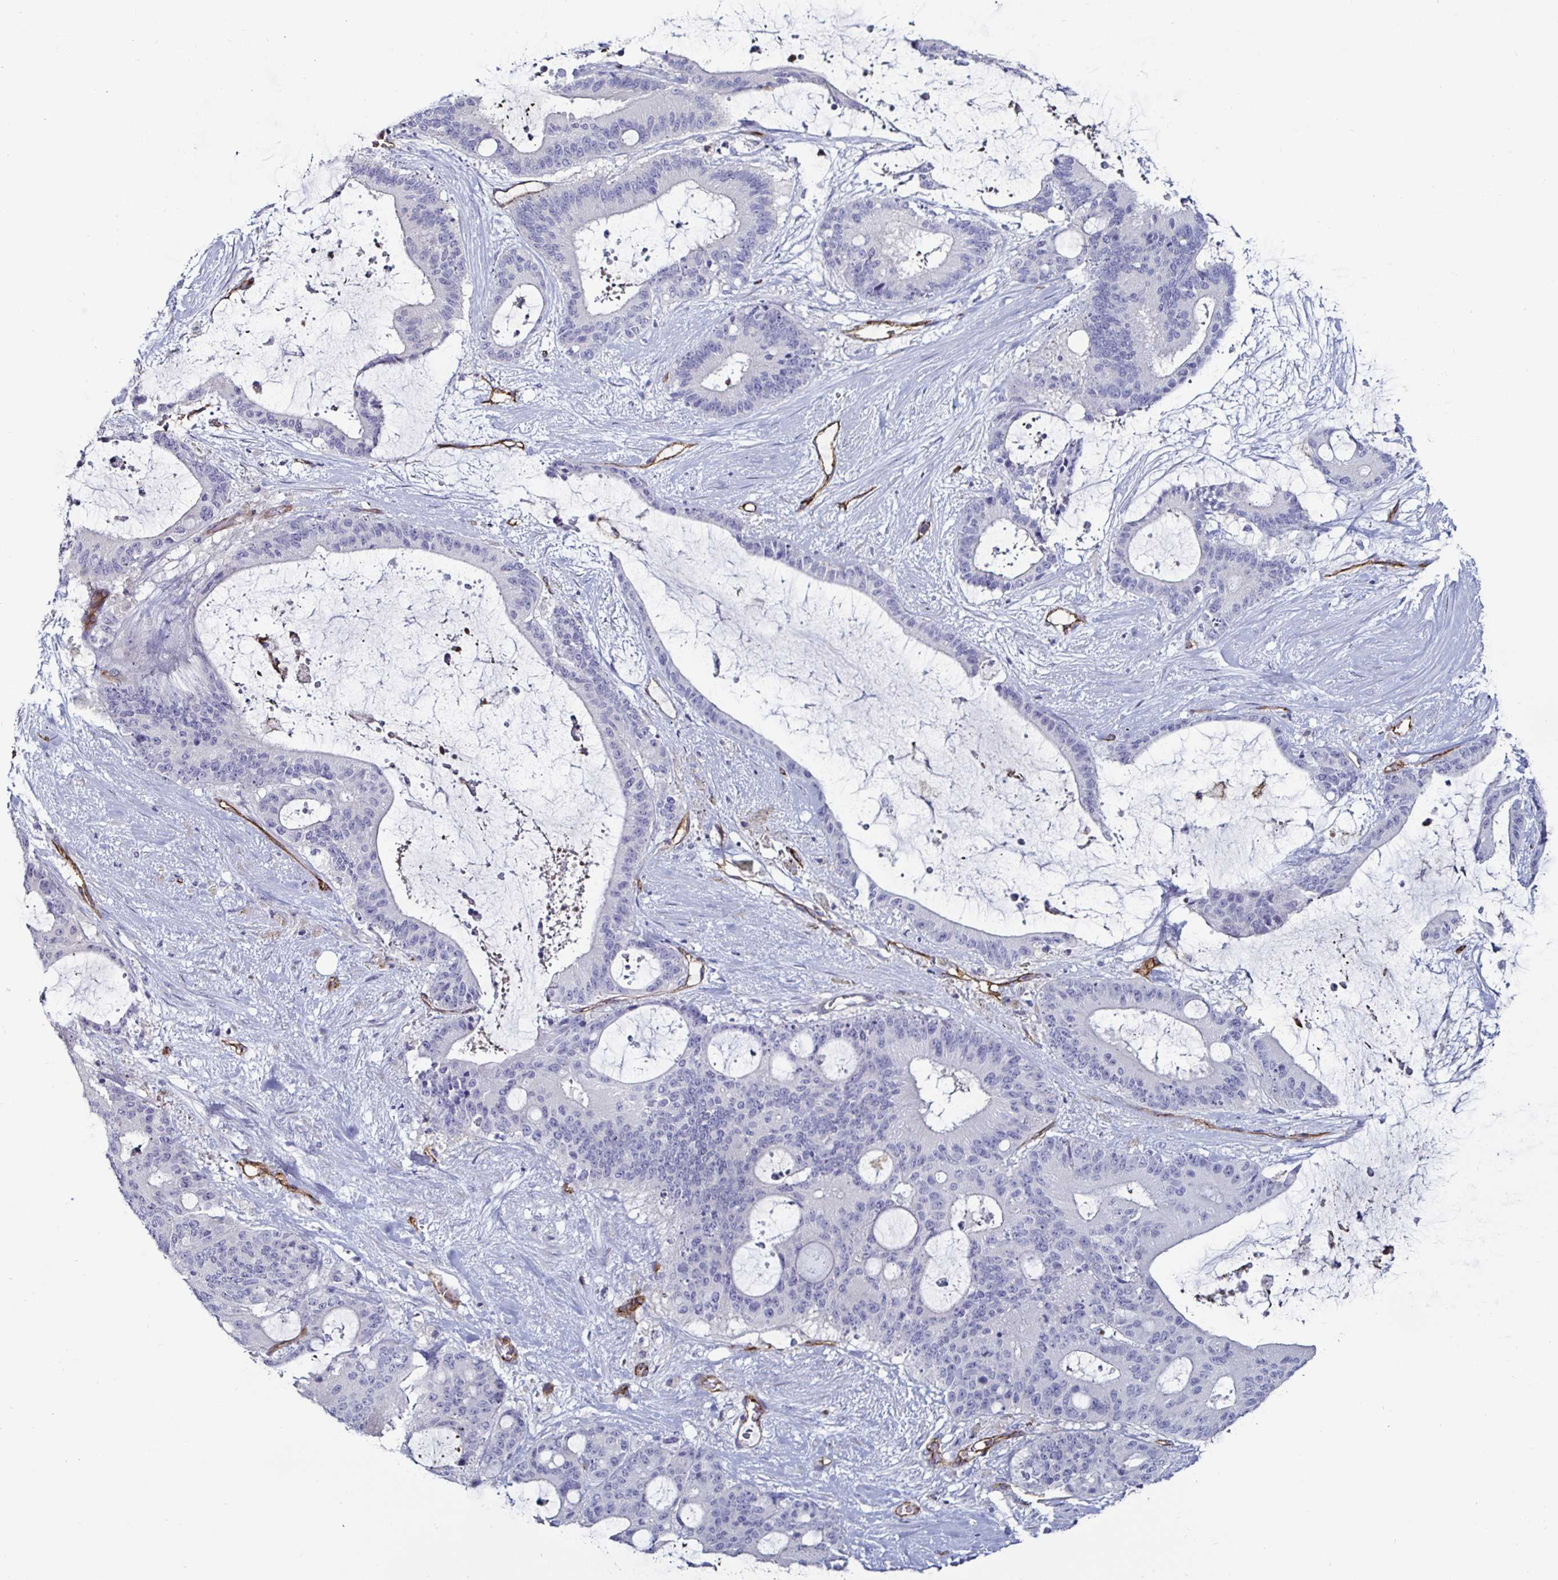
{"staining": {"intensity": "negative", "quantity": "none", "location": "none"}, "tissue": "liver cancer", "cell_type": "Tumor cells", "image_type": "cancer", "snomed": [{"axis": "morphology", "description": "Normal tissue, NOS"}, {"axis": "morphology", "description": "Cholangiocarcinoma"}, {"axis": "topography", "description": "Liver"}, {"axis": "topography", "description": "Peripheral nerve tissue"}], "caption": "A micrograph of human liver cancer (cholangiocarcinoma) is negative for staining in tumor cells.", "gene": "ACSBG2", "patient": {"sex": "female", "age": 73}}